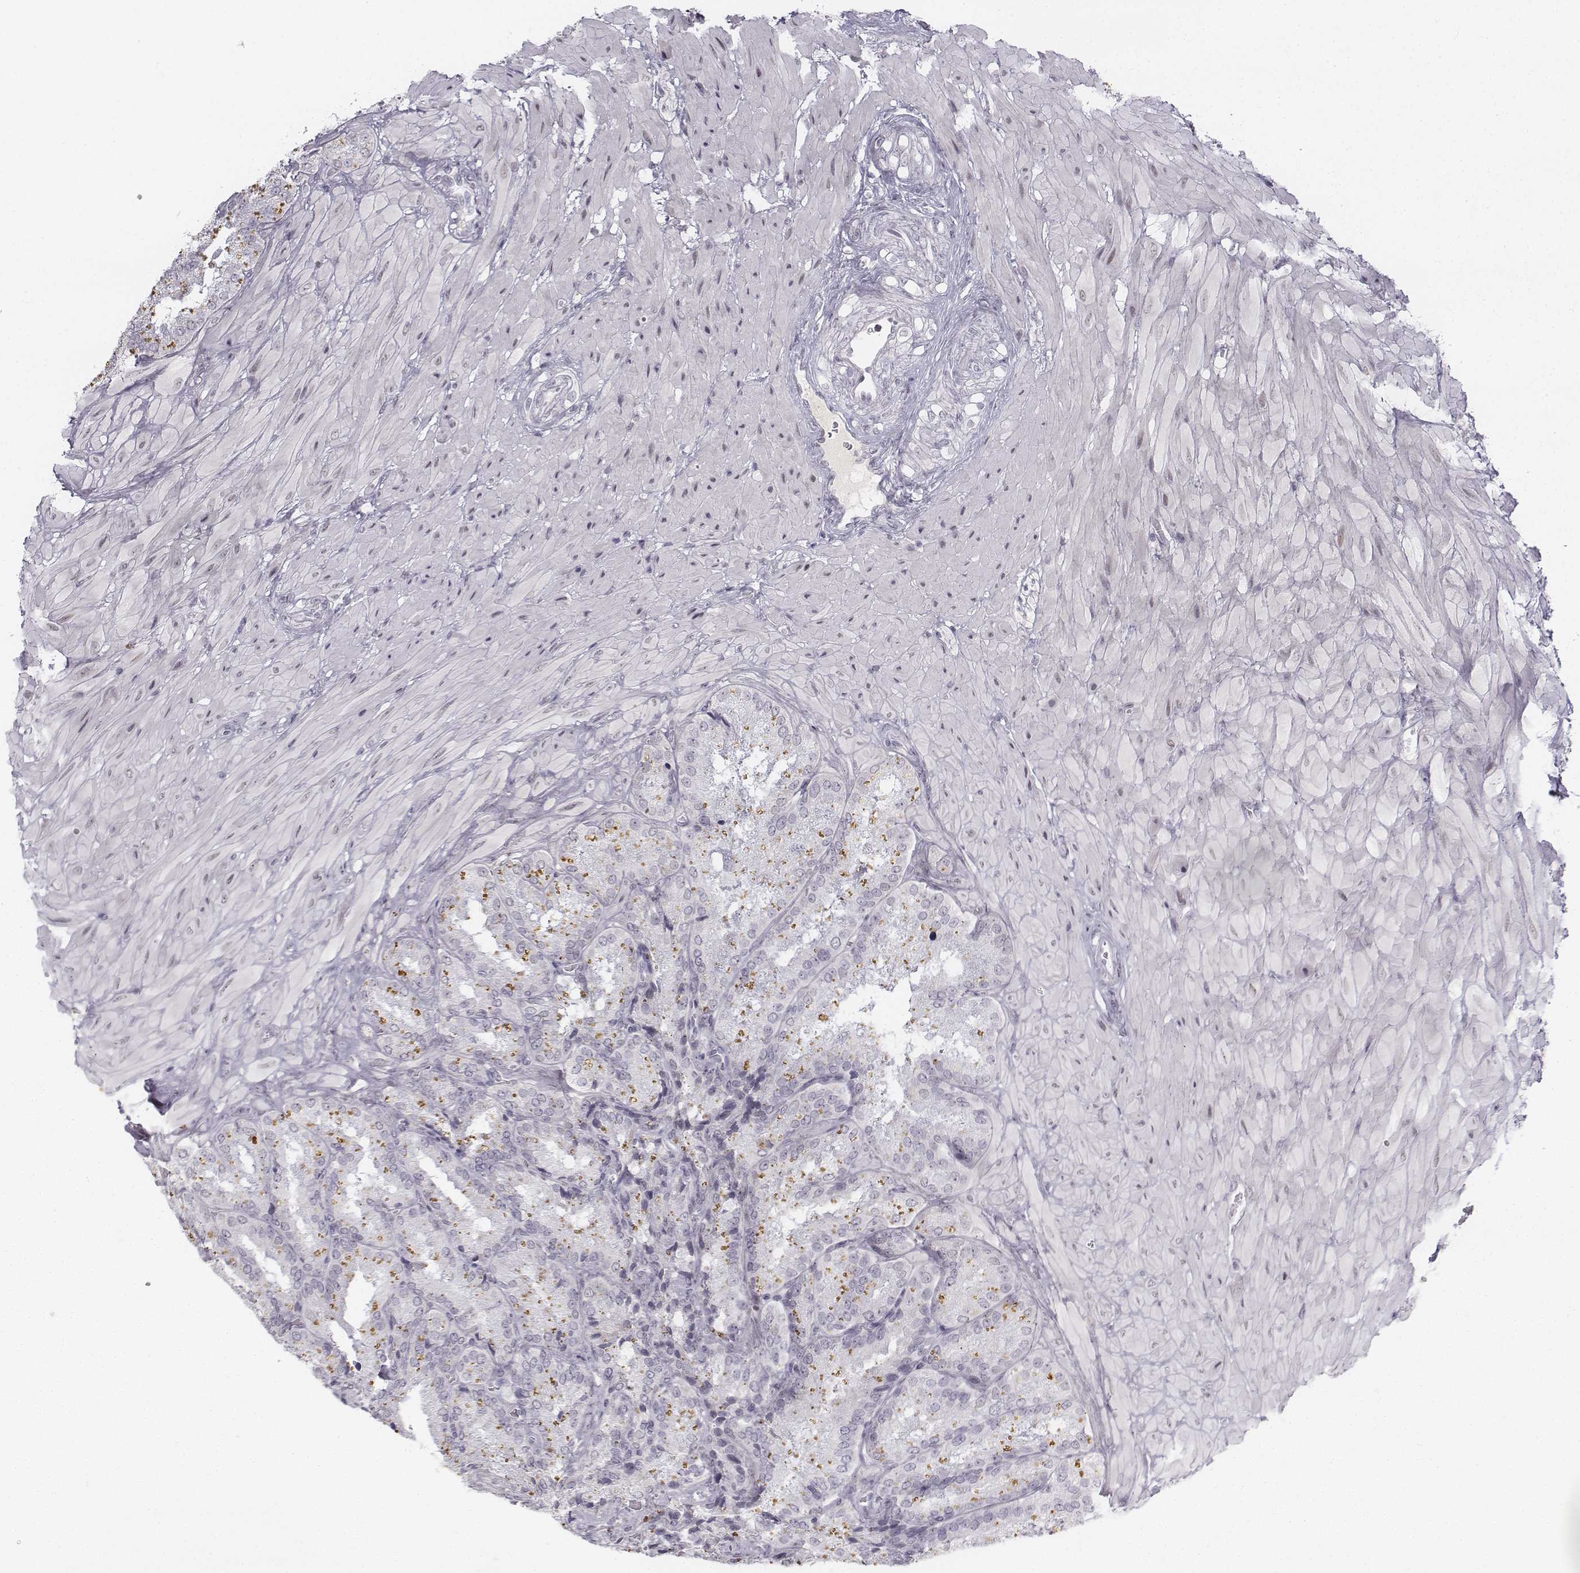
{"staining": {"intensity": "negative", "quantity": "none", "location": "none"}, "tissue": "seminal vesicle", "cell_type": "Glandular cells", "image_type": "normal", "snomed": [{"axis": "morphology", "description": "Normal tissue, NOS"}, {"axis": "topography", "description": "Seminal veicle"}], "caption": "An image of seminal vesicle stained for a protein shows no brown staining in glandular cells.", "gene": "KRT84", "patient": {"sex": "male", "age": 37}}